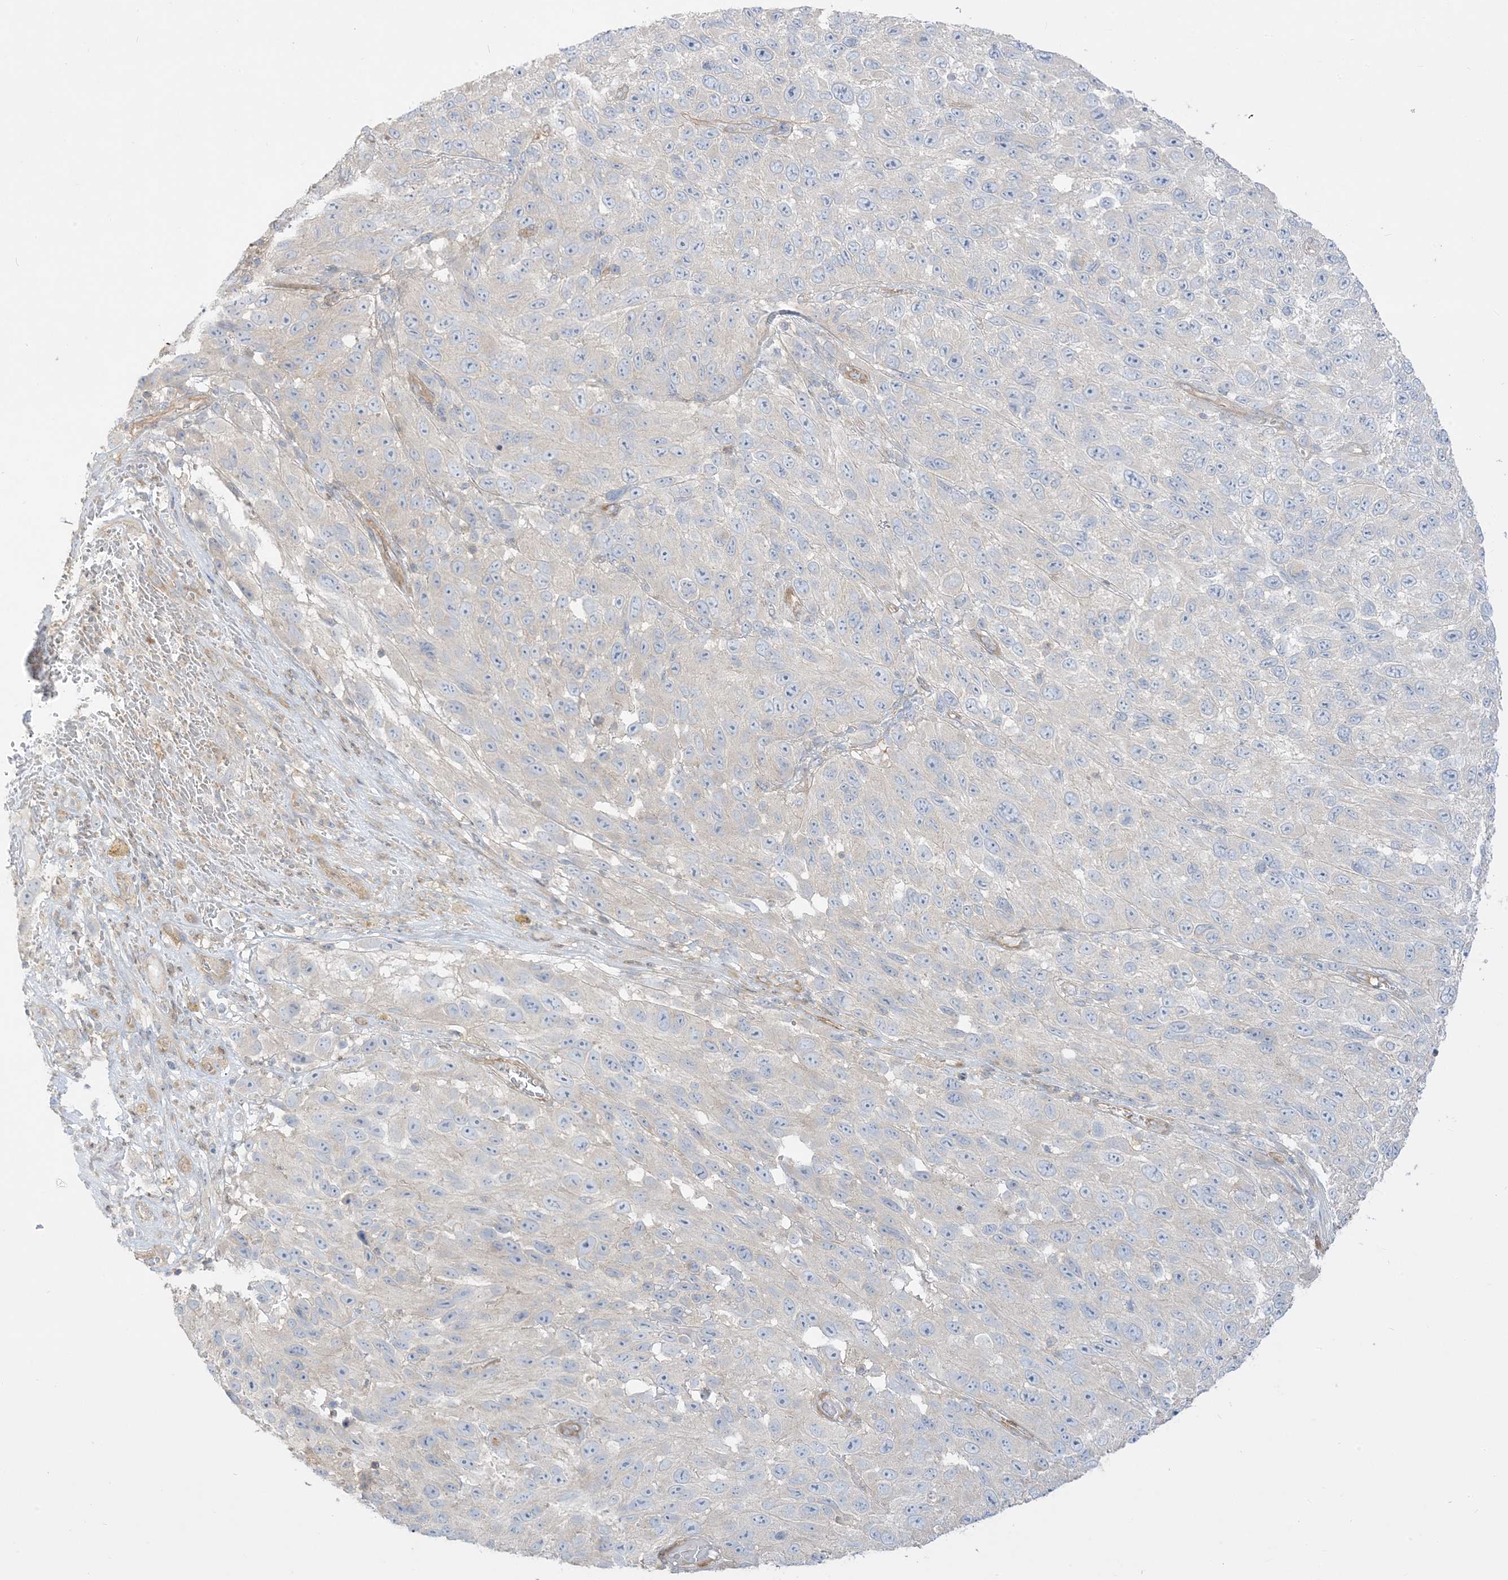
{"staining": {"intensity": "negative", "quantity": "none", "location": "none"}, "tissue": "melanoma", "cell_type": "Tumor cells", "image_type": "cancer", "snomed": [{"axis": "morphology", "description": "Malignant melanoma, NOS"}, {"axis": "topography", "description": "Skin"}], "caption": "Protein analysis of melanoma demonstrates no significant positivity in tumor cells.", "gene": "ARHGEF9", "patient": {"sex": "female", "age": 96}}